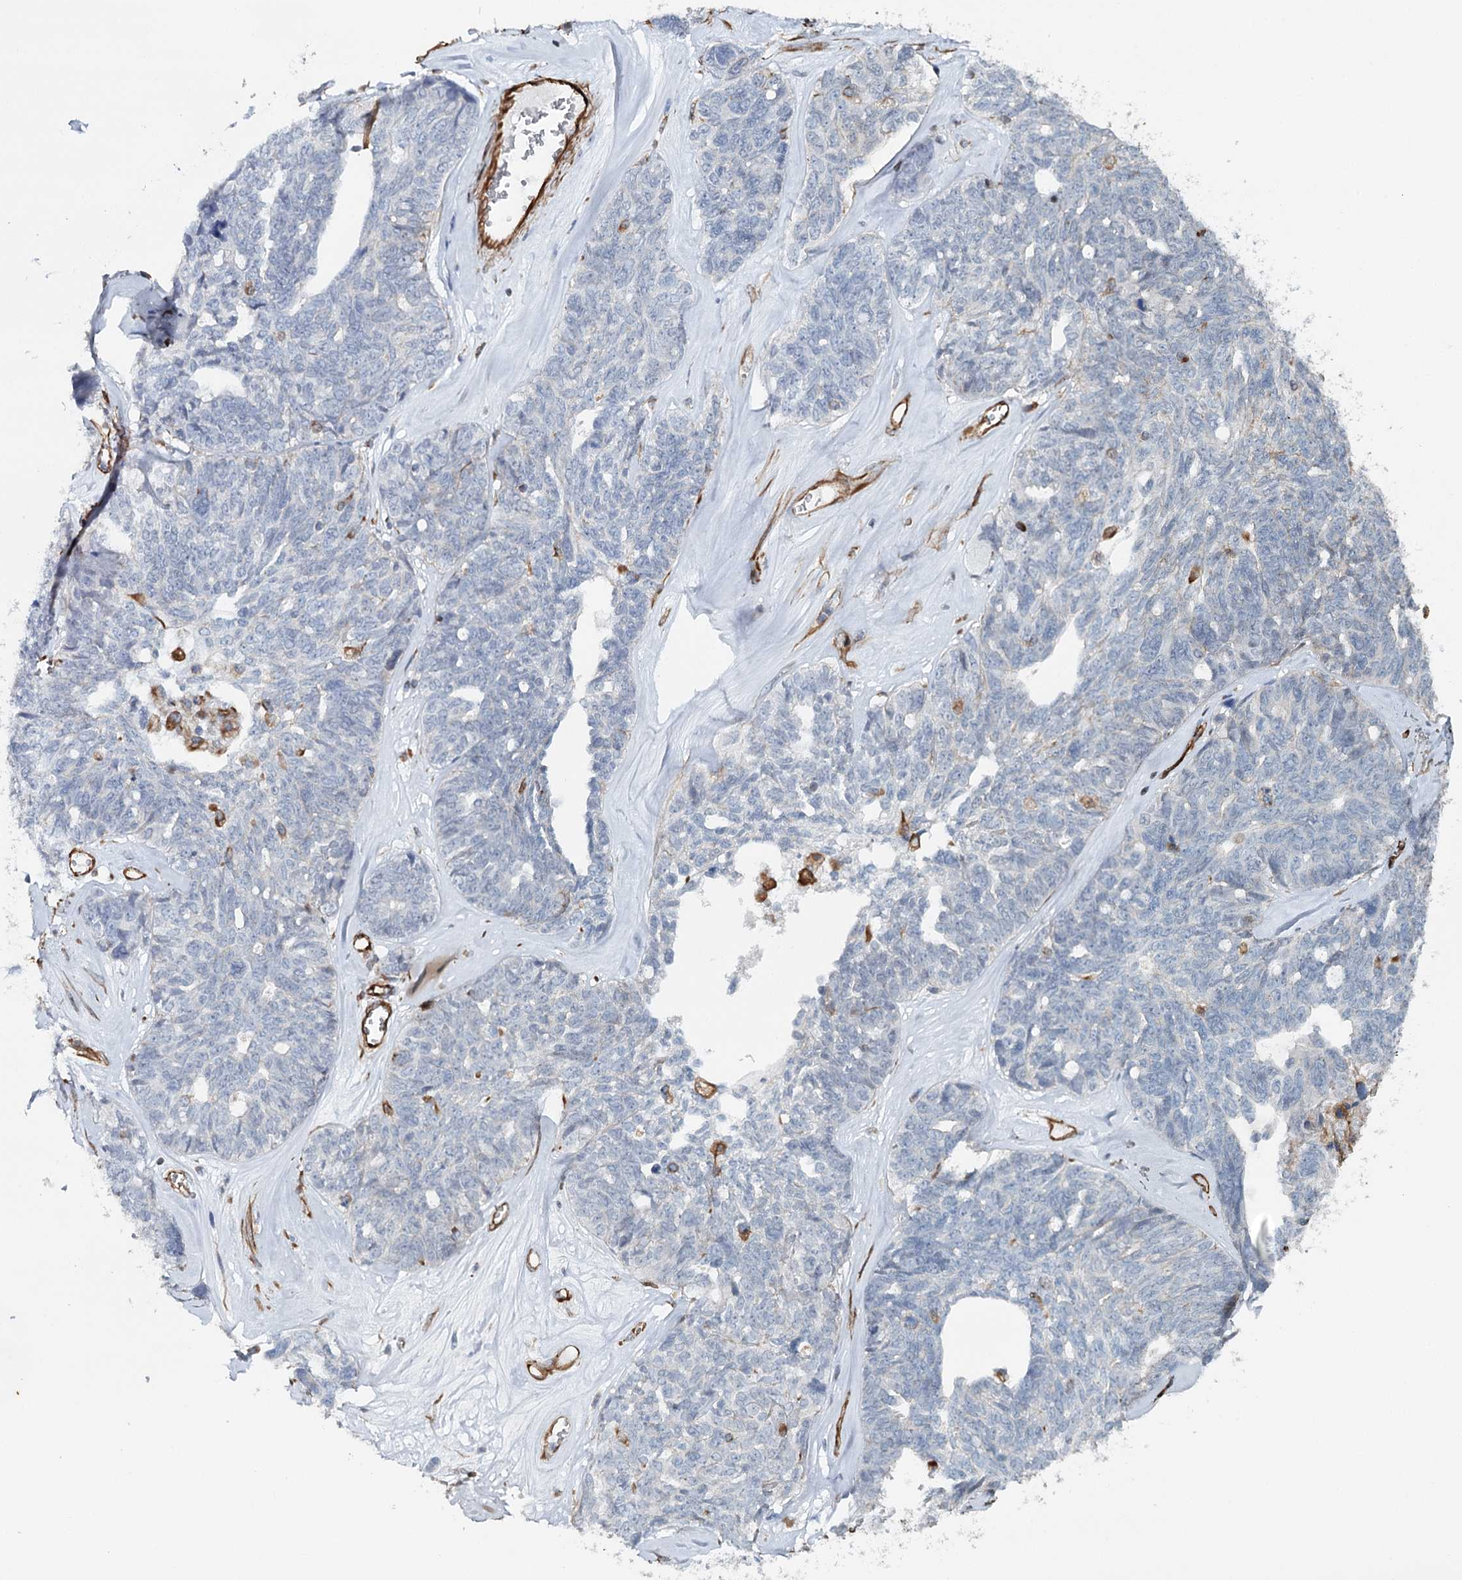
{"staining": {"intensity": "negative", "quantity": "none", "location": "none"}, "tissue": "ovarian cancer", "cell_type": "Tumor cells", "image_type": "cancer", "snomed": [{"axis": "morphology", "description": "Cystadenocarcinoma, serous, NOS"}, {"axis": "topography", "description": "Ovary"}], "caption": "Micrograph shows no significant protein expression in tumor cells of ovarian cancer (serous cystadenocarcinoma).", "gene": "SYNPO", "patient": {"sex": "female", "age": 79}}